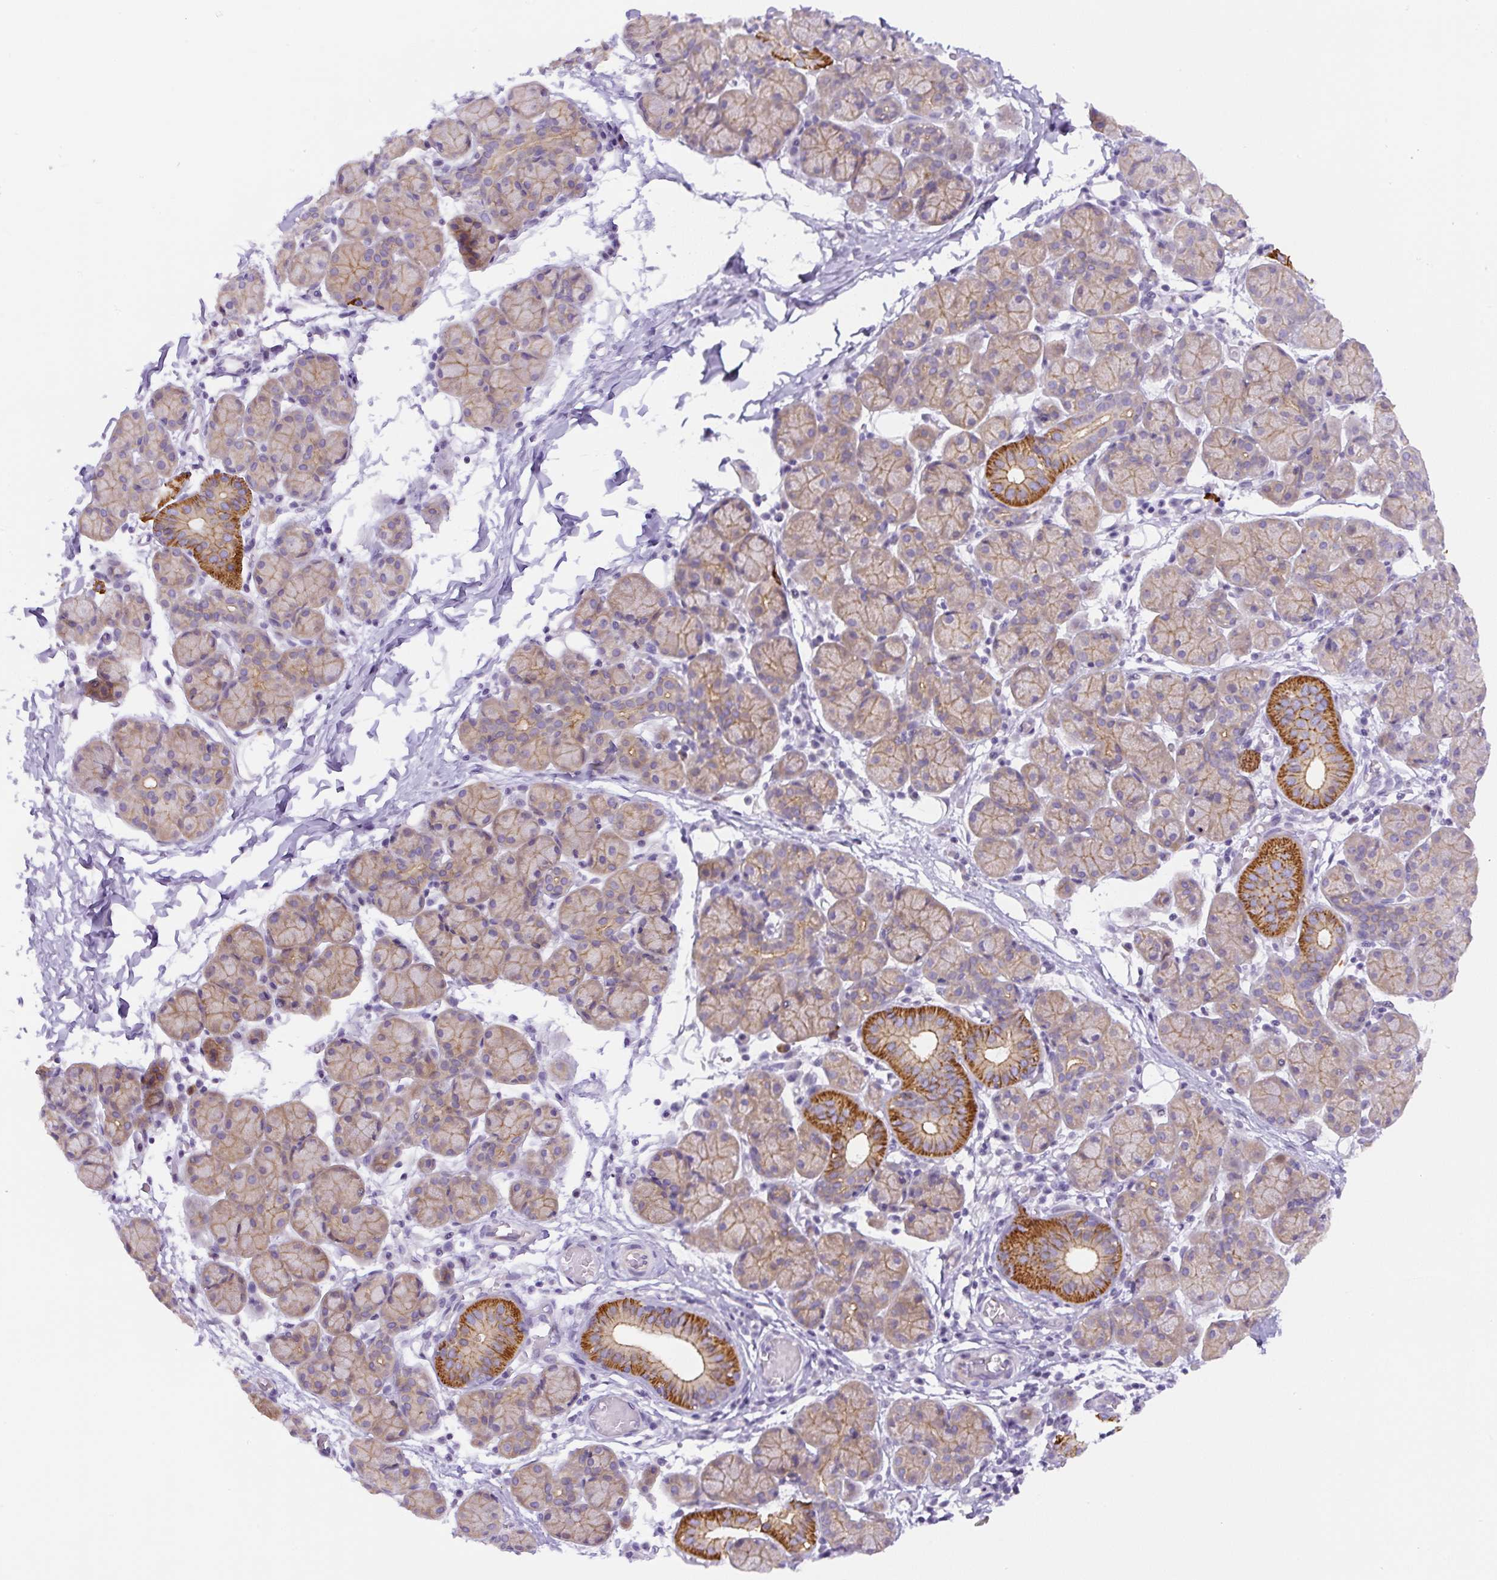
{"staining": {"intensity": "strong", "quantity": "25%-75%", "location": "cytoplasmic/membranous"}, "tissue": "salivary gland", "cell_type": "Glandular cells", "image_type": "normal", "snomed": [{"axis": "morphology", "description": "Normal tissue, NOS"}, {"axis": "morphology", "description": "Inflammation, NOS"}, {"axis": "topography", "description": "Lymph node"}, {"axis": "topography", "description": "Salivary gland"}], "caption": "The micrograph displays immunohistochemical staining of benign salivary gland. There is strong cytoplasmic/membranous positivity is identified in about 25%-75% of glandular cells.", "gene": "ADAMTS19", "patient": {"sex": "male", "age": 3}}